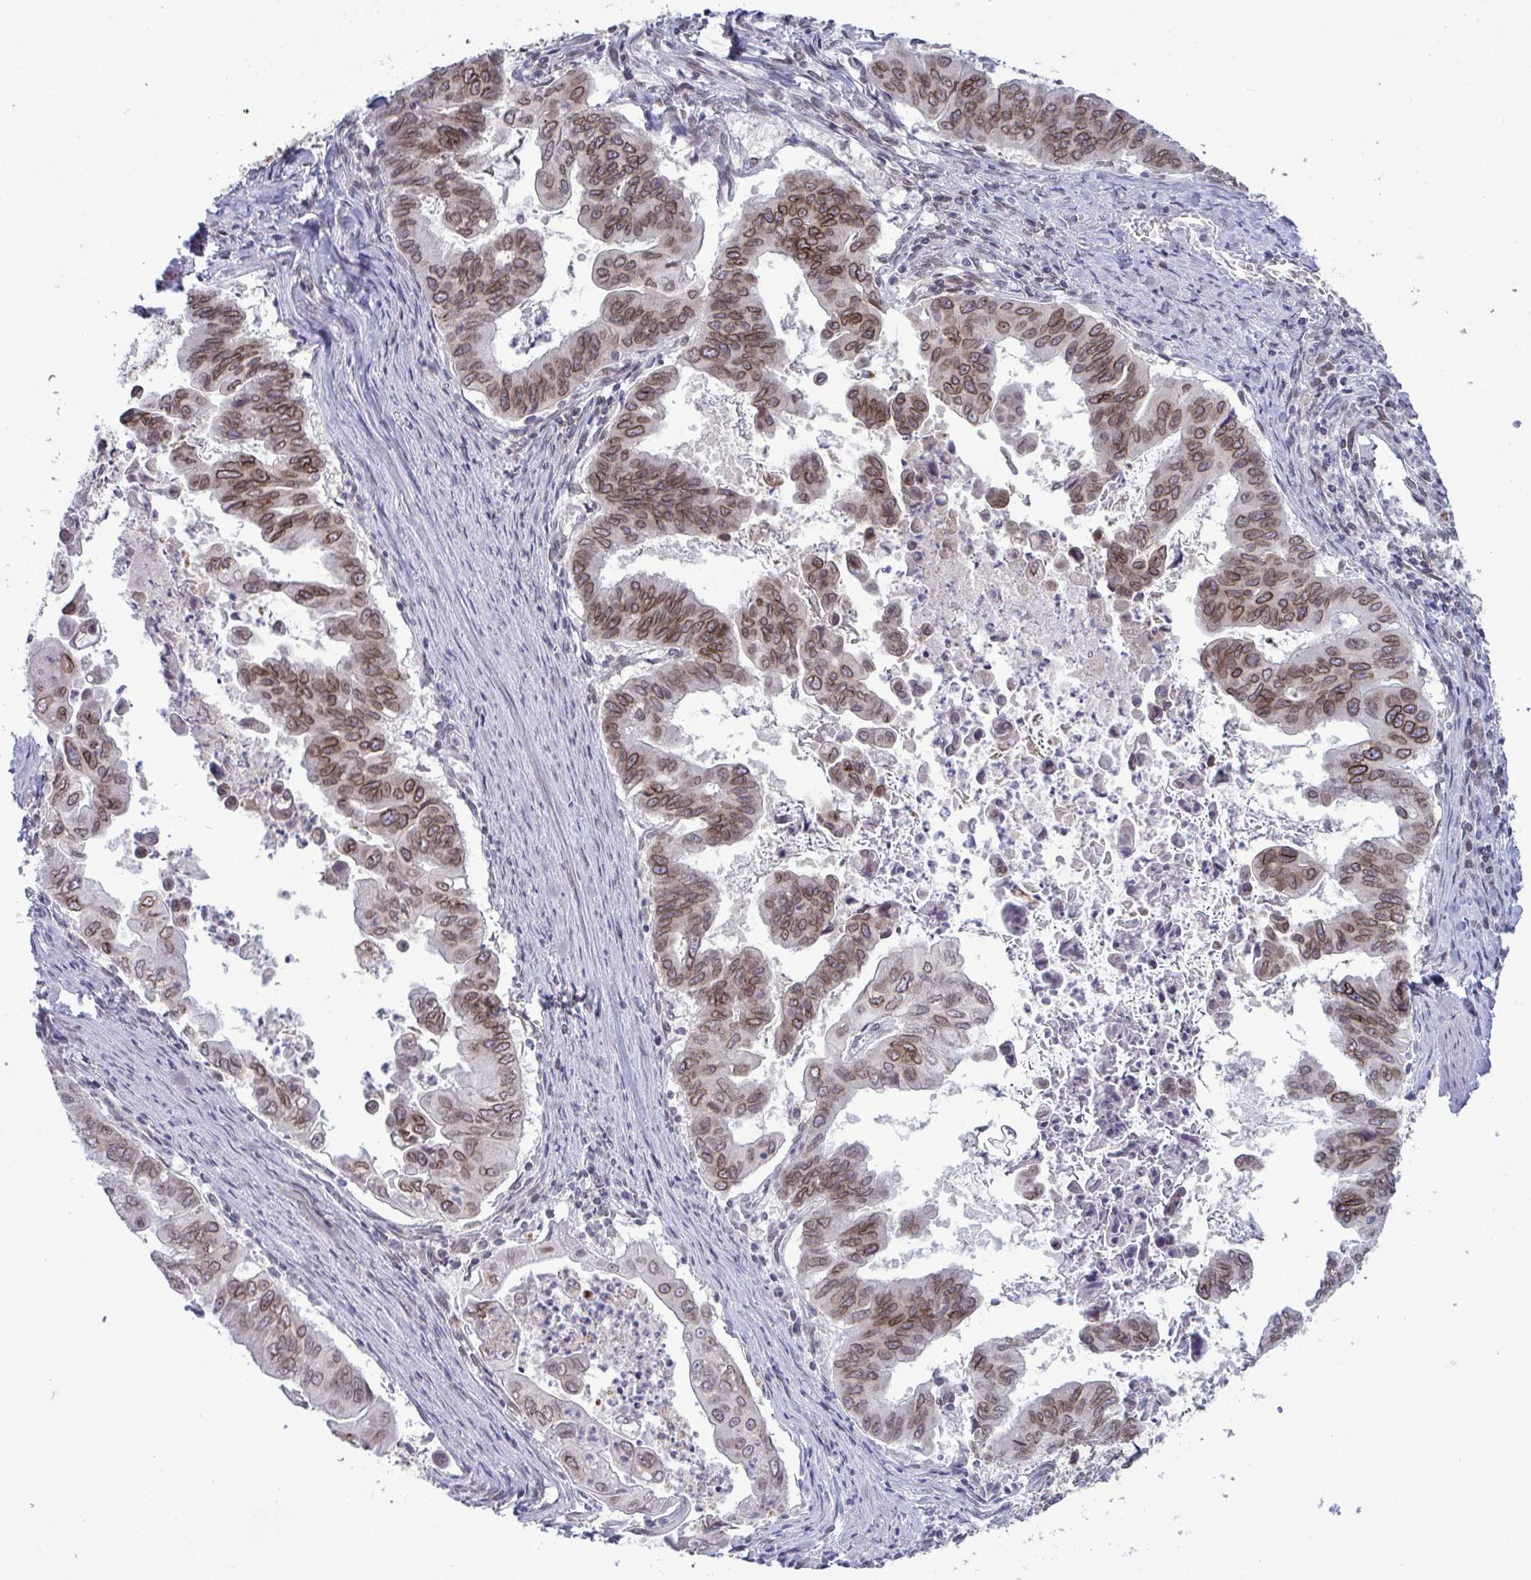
{"staining": {"intensity": "moderate", "quantity": ">75%", "location": "cytoplasmic/membranous,nuclear"}, "tissue": "stomach cancer", "cell_type": "Tumor cells", "image_type": "cancer", "snomed": [{"axis": "morphology", "description": "Adenocarcinoma, NOS"}, {"axis": "topography", "description": "Stomach, upper"}], "caption": "Moderate cytoplasmic/membranous and nuclear protein positivity is present in about >75% of tumor cells in stomach cancer. Nuclei are stained in blue.", "gene": "RANBP2", "patient": {"sex": "male", "age": 80}}